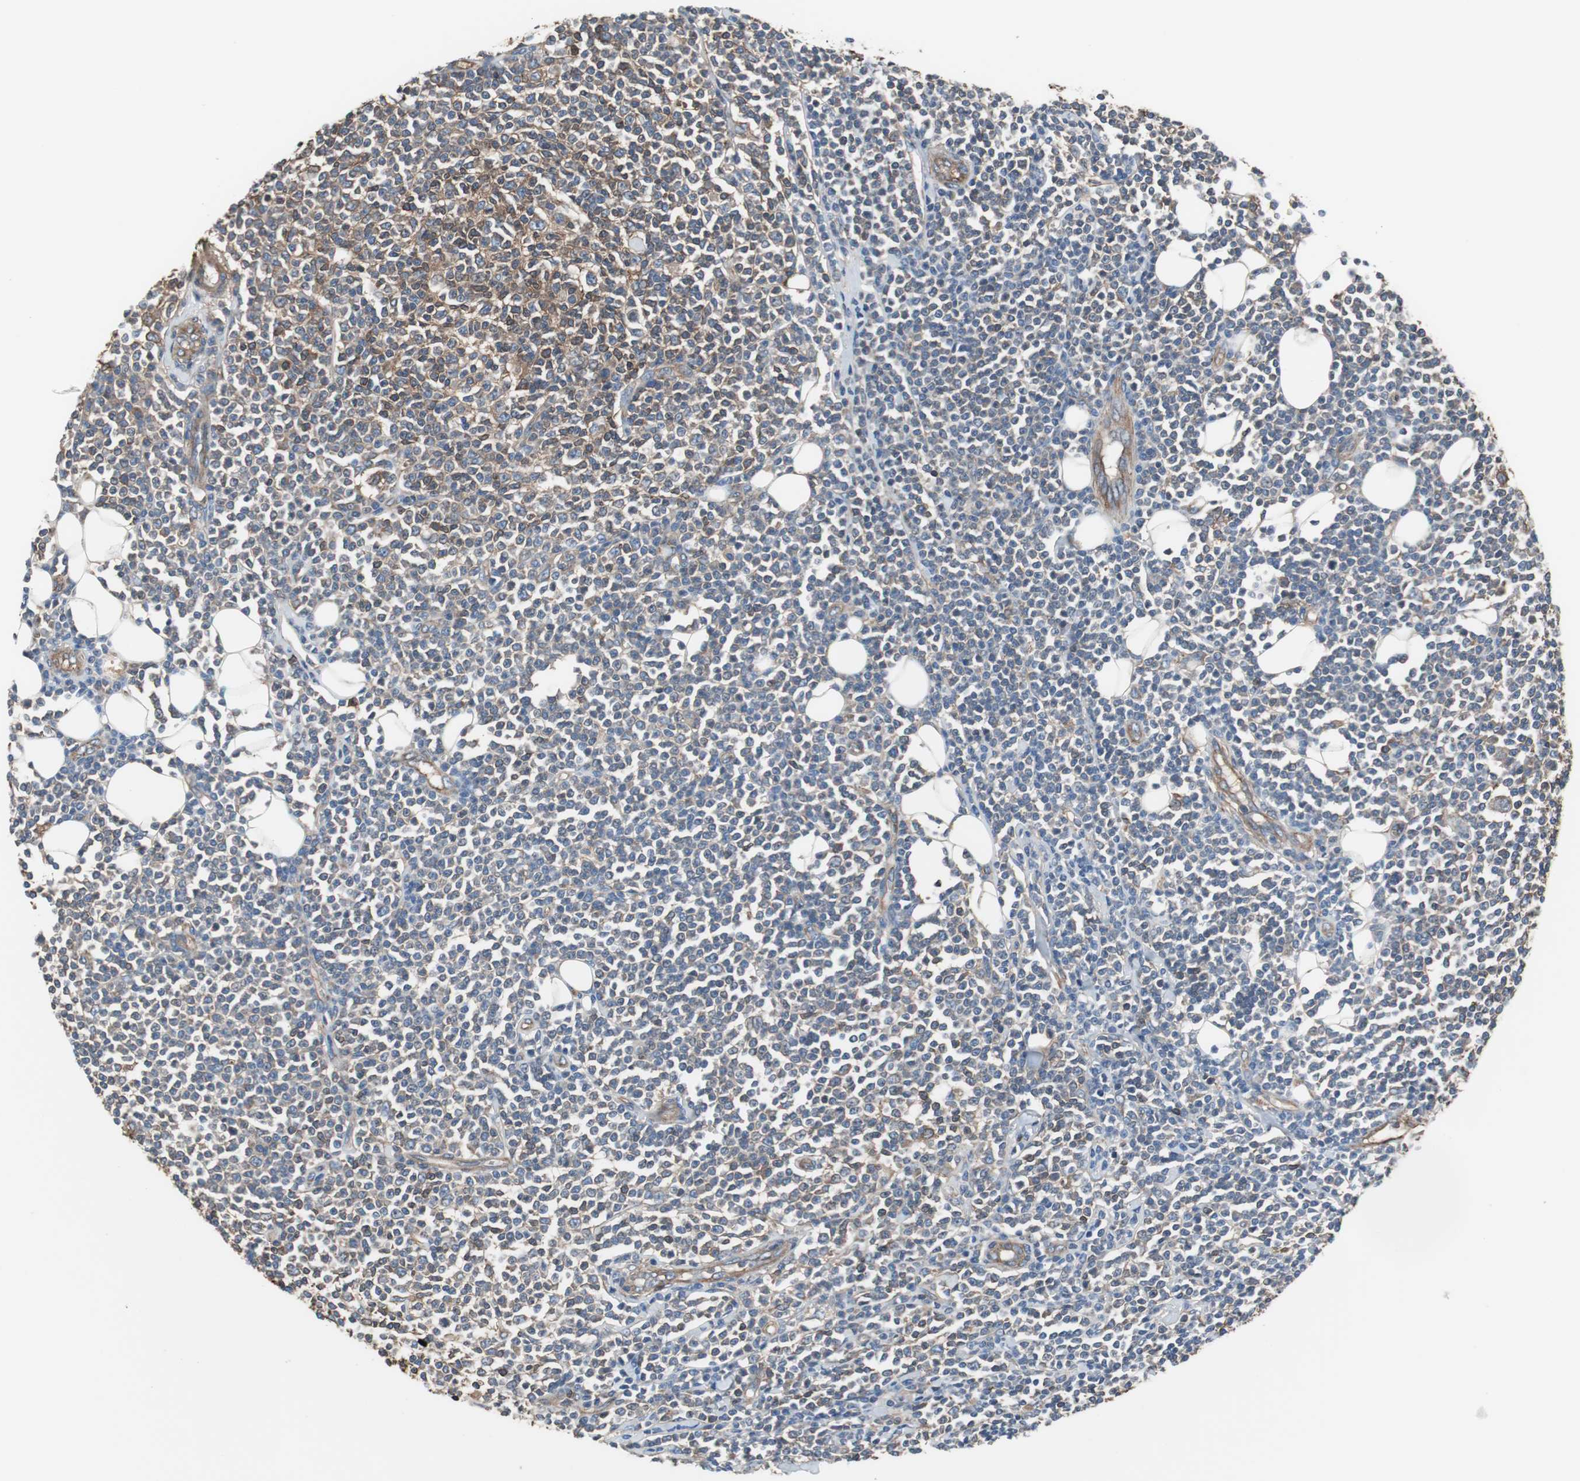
{"staining": {"intensity": "moderate", "quantity": "25%-75%", "location": "cytoplasmic/membranous"}, "tissue": "lymphoma", "cell_type": "Tumor cells", "image_type": "cancer", "snomed": [{"axis": "morphology", "description": "Malignant lymphoma, non-Hodgkin's type, Low grade"}, {"axis": "topography", "description": "Soft tissue"}], "caption": "Immunohistochemistry (IHC) of malignant lymphoma, non-Hodgkin's type (low-grade) demonstrates medium levels of moderate cytoplasmic/membranous staining in approximately 25%-75% of tumor cells.", "gene": "ACTN1", "patient": {"sex": "male", "age": 92}}